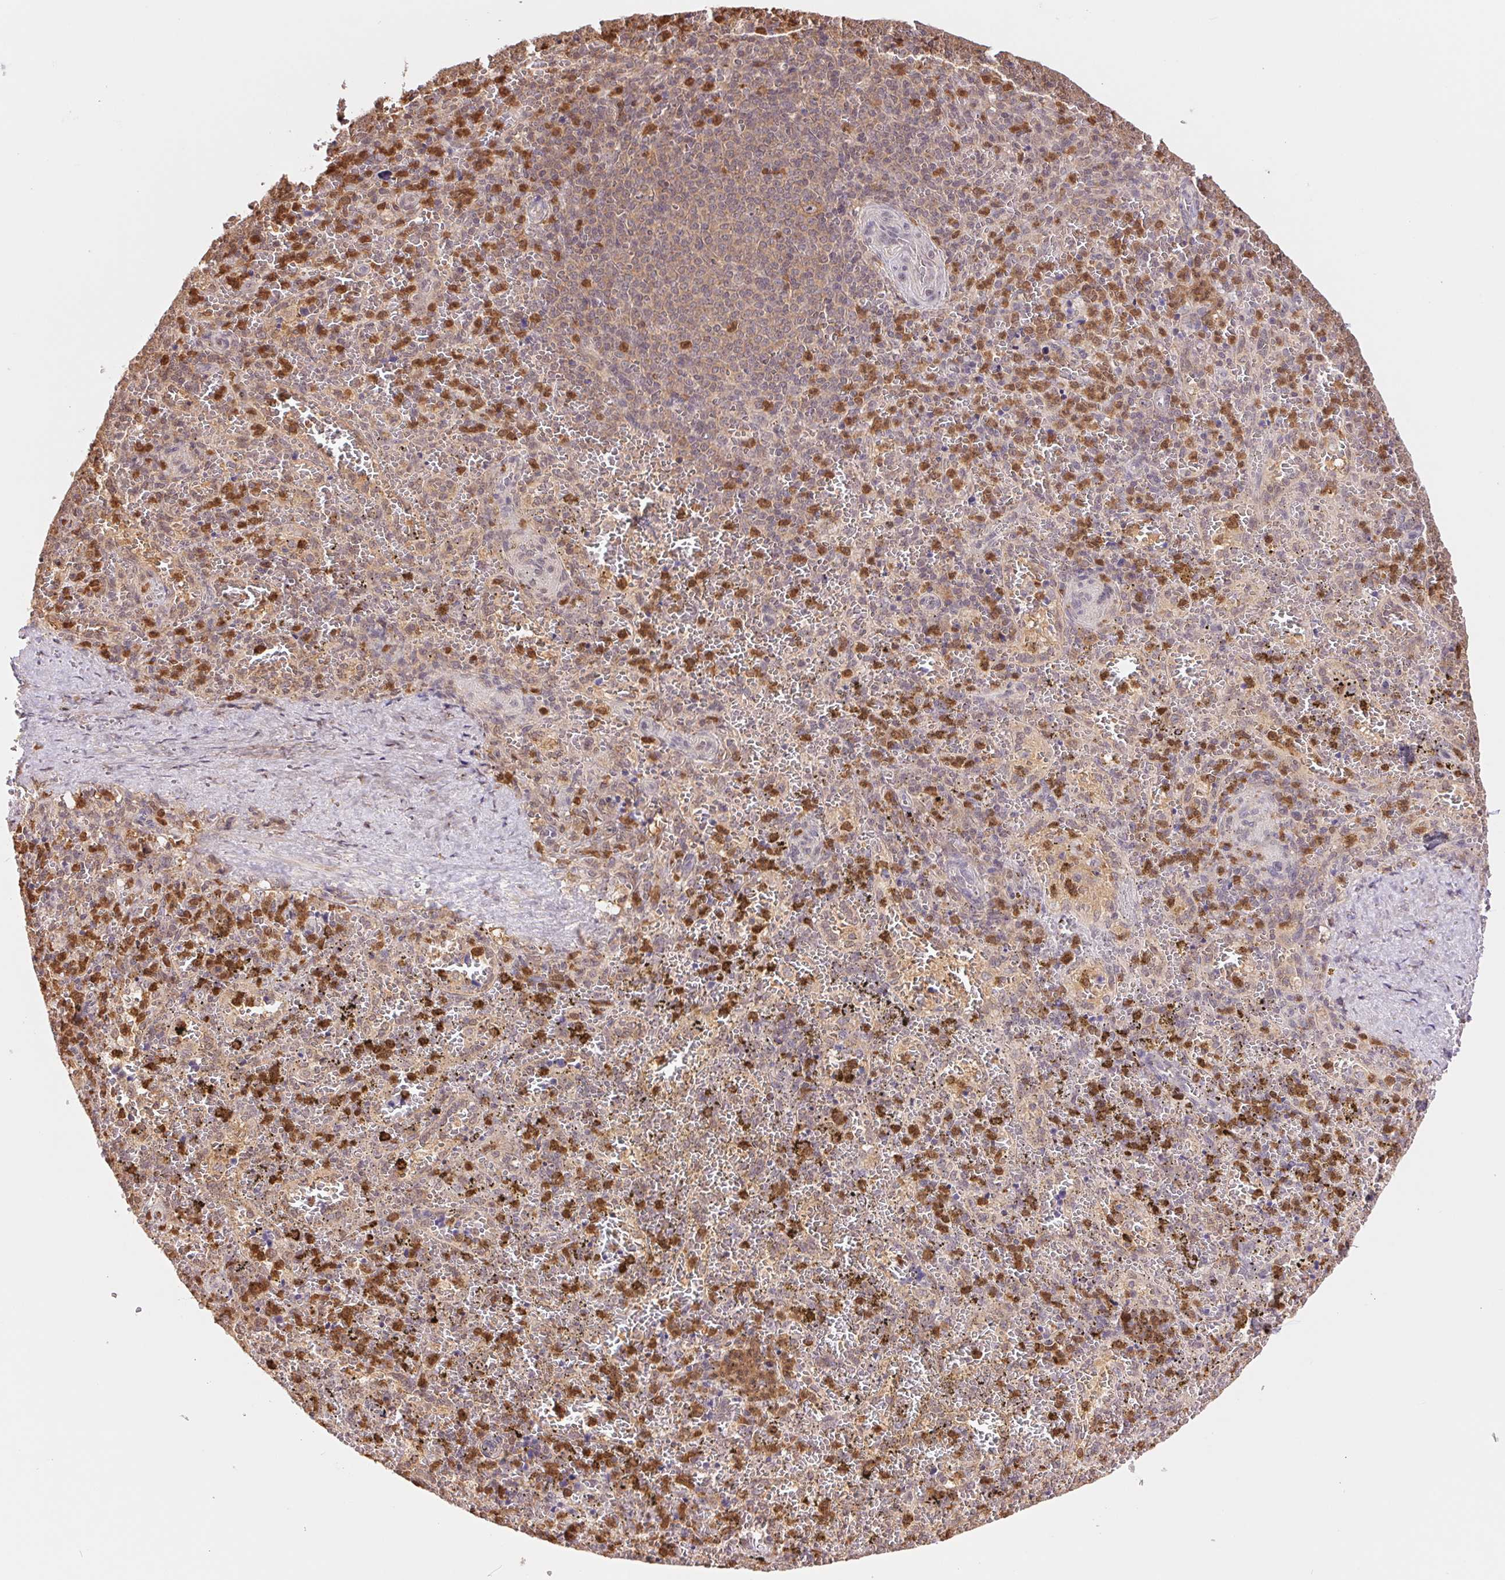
{"staining": {"intensity": "strong", "quantity": "<25%", "location": "cytoplasmic/membranous"}, "tissue": "spleen", "cell_type": "Cells in red pulp", "image_type": "normal", "snomed": [{"axis": "morphology", "description": "Normal tissue, NOS"}, {"axis": "topography", "description": "Spleen"}], "caption": "DAB (3,3'-diaminobenzidine) immunohistochemical staining of normal spleen shows strong cytoplasmic/membranous protein positivity in about <25% of cells in red pulp.", "gene": "CDC123", "patient": {"sex": "female", "age": 50}}